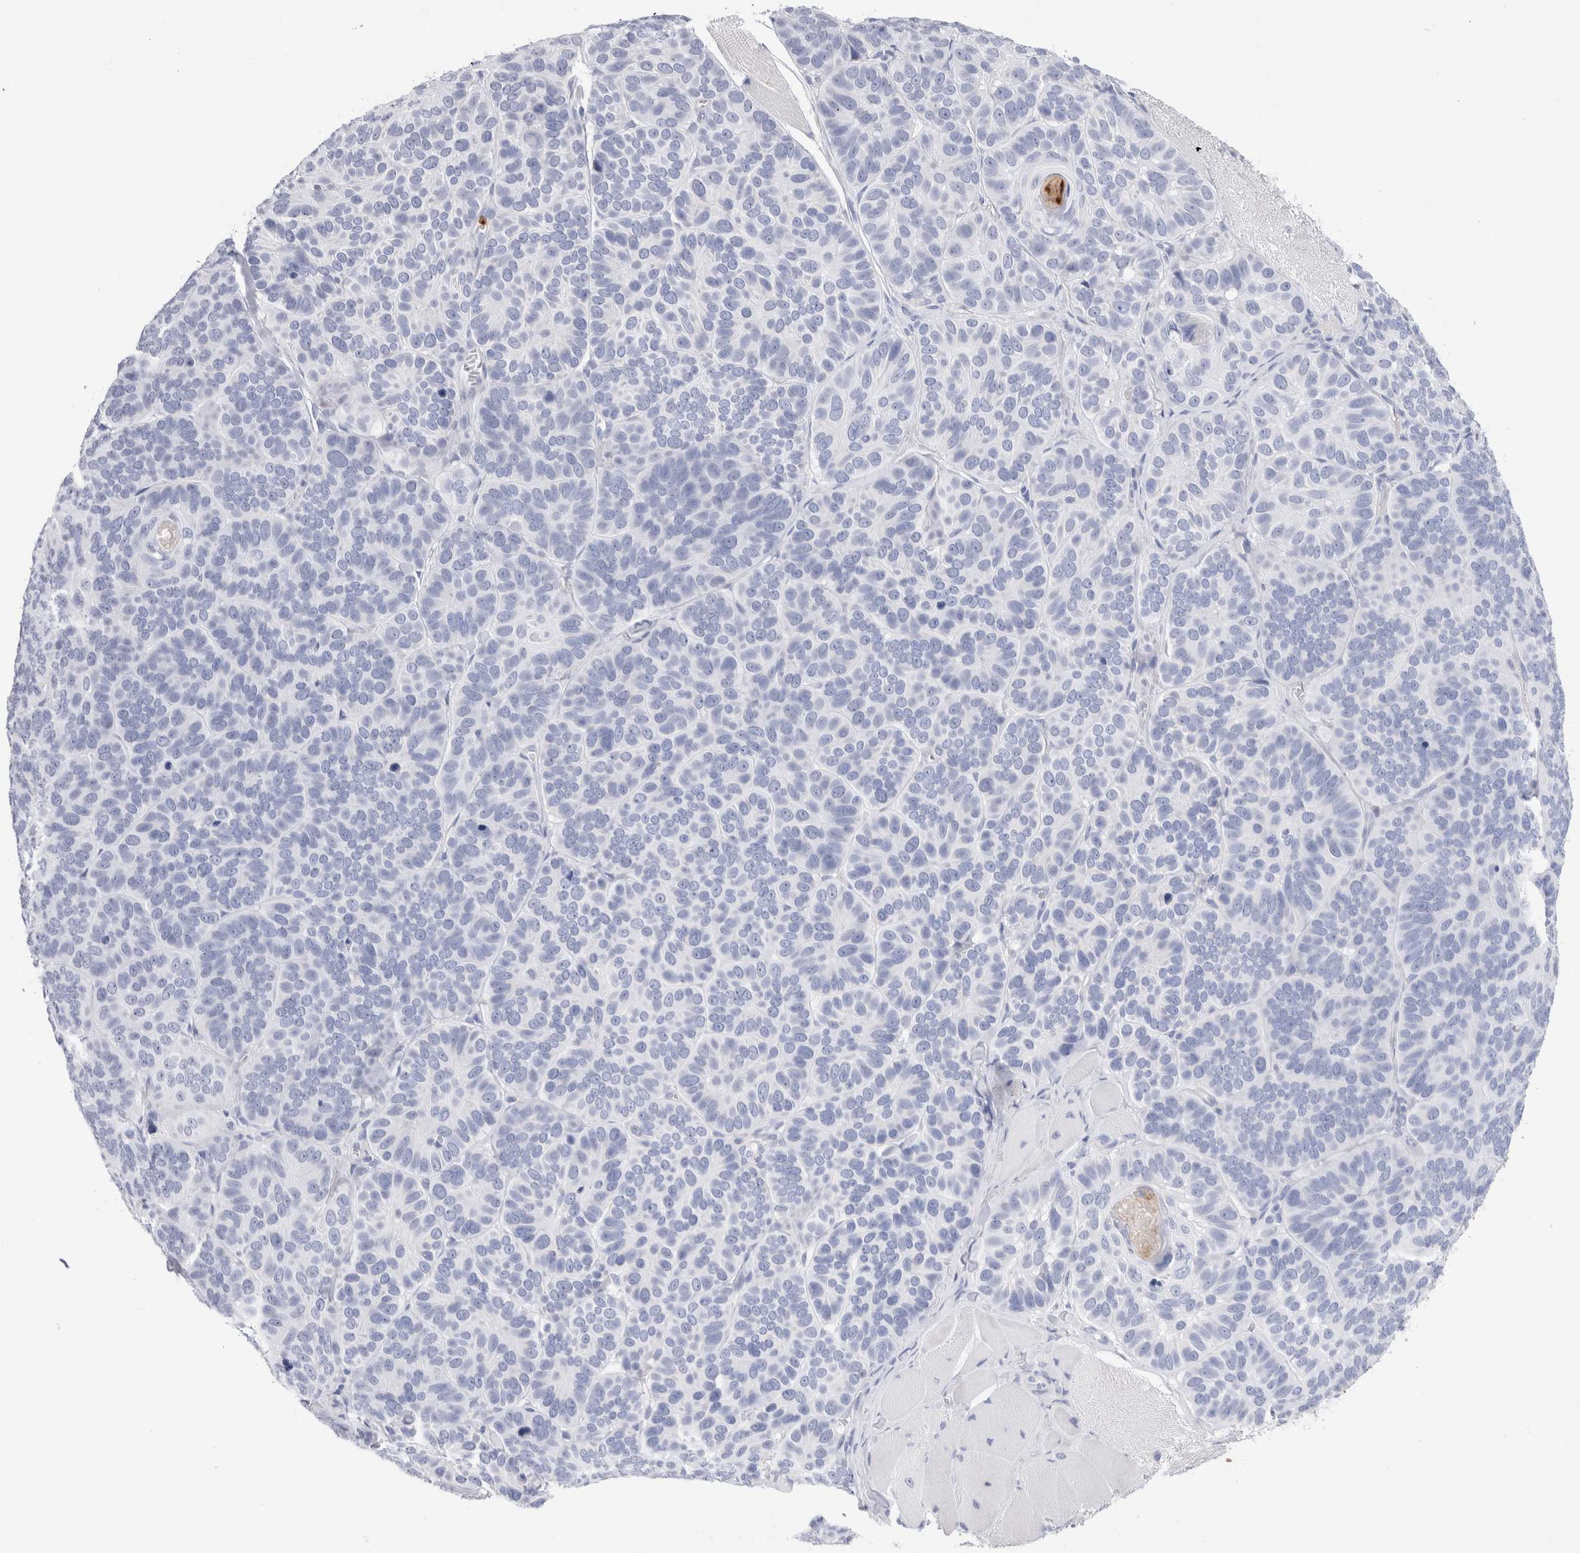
{"staining": {"intensity": "negative", "quantity": "none", "location": "none"}, "tissue": "skin cancer", "cell_type": "Tumor cells", "image_type": "cancer", "snomed": [{"axis": "morphology", "description": "Basal cell carcinoma"}, {"axis": "topography", "description": "Skin"}], "caption": "The immunohistochemistry (IHC) histopathology image has no significant positivity in tumor cells of skin cancer (basal cell carcinoma) tissue. (DAB (3,3'-diaminobenzidine) IHC, high magnification).", "gene": "SLC10A5", "patient": {"sex": "male", "age": 62}}